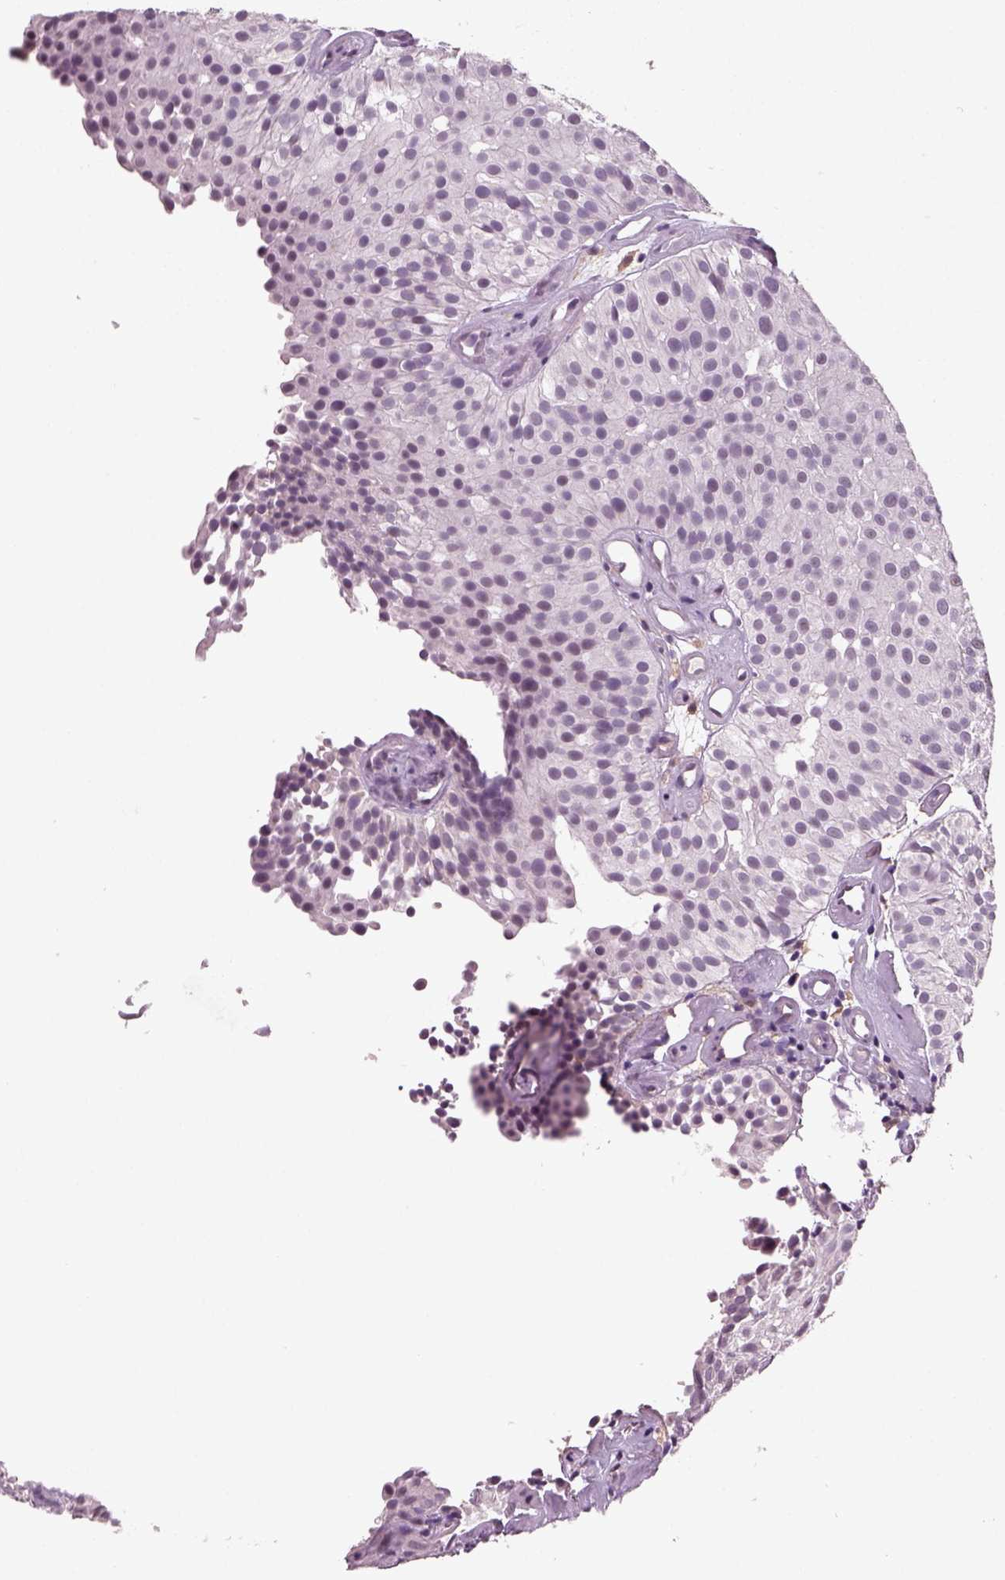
{"staining": {"intensity": "negative", "quantity": "none", "location": "none"}, "tissue": "urothelial cancer", "cell_type": "Tumor cells", "image_type": "cancer", "snomed": [{"axis": "morphology", "description": "Urothelial carcinoma, Low grade"}, {"axis": "topography", "description": "Urinary bladder"}], "caption": "Immunohistochemistry micrograph of urothelial carcinoma (low-grade) stained for a protein (brown), which demonstrates no positivity in tumor cells.", "gene": "NAT8", "patient": {"sex": "female", "age": 87}}